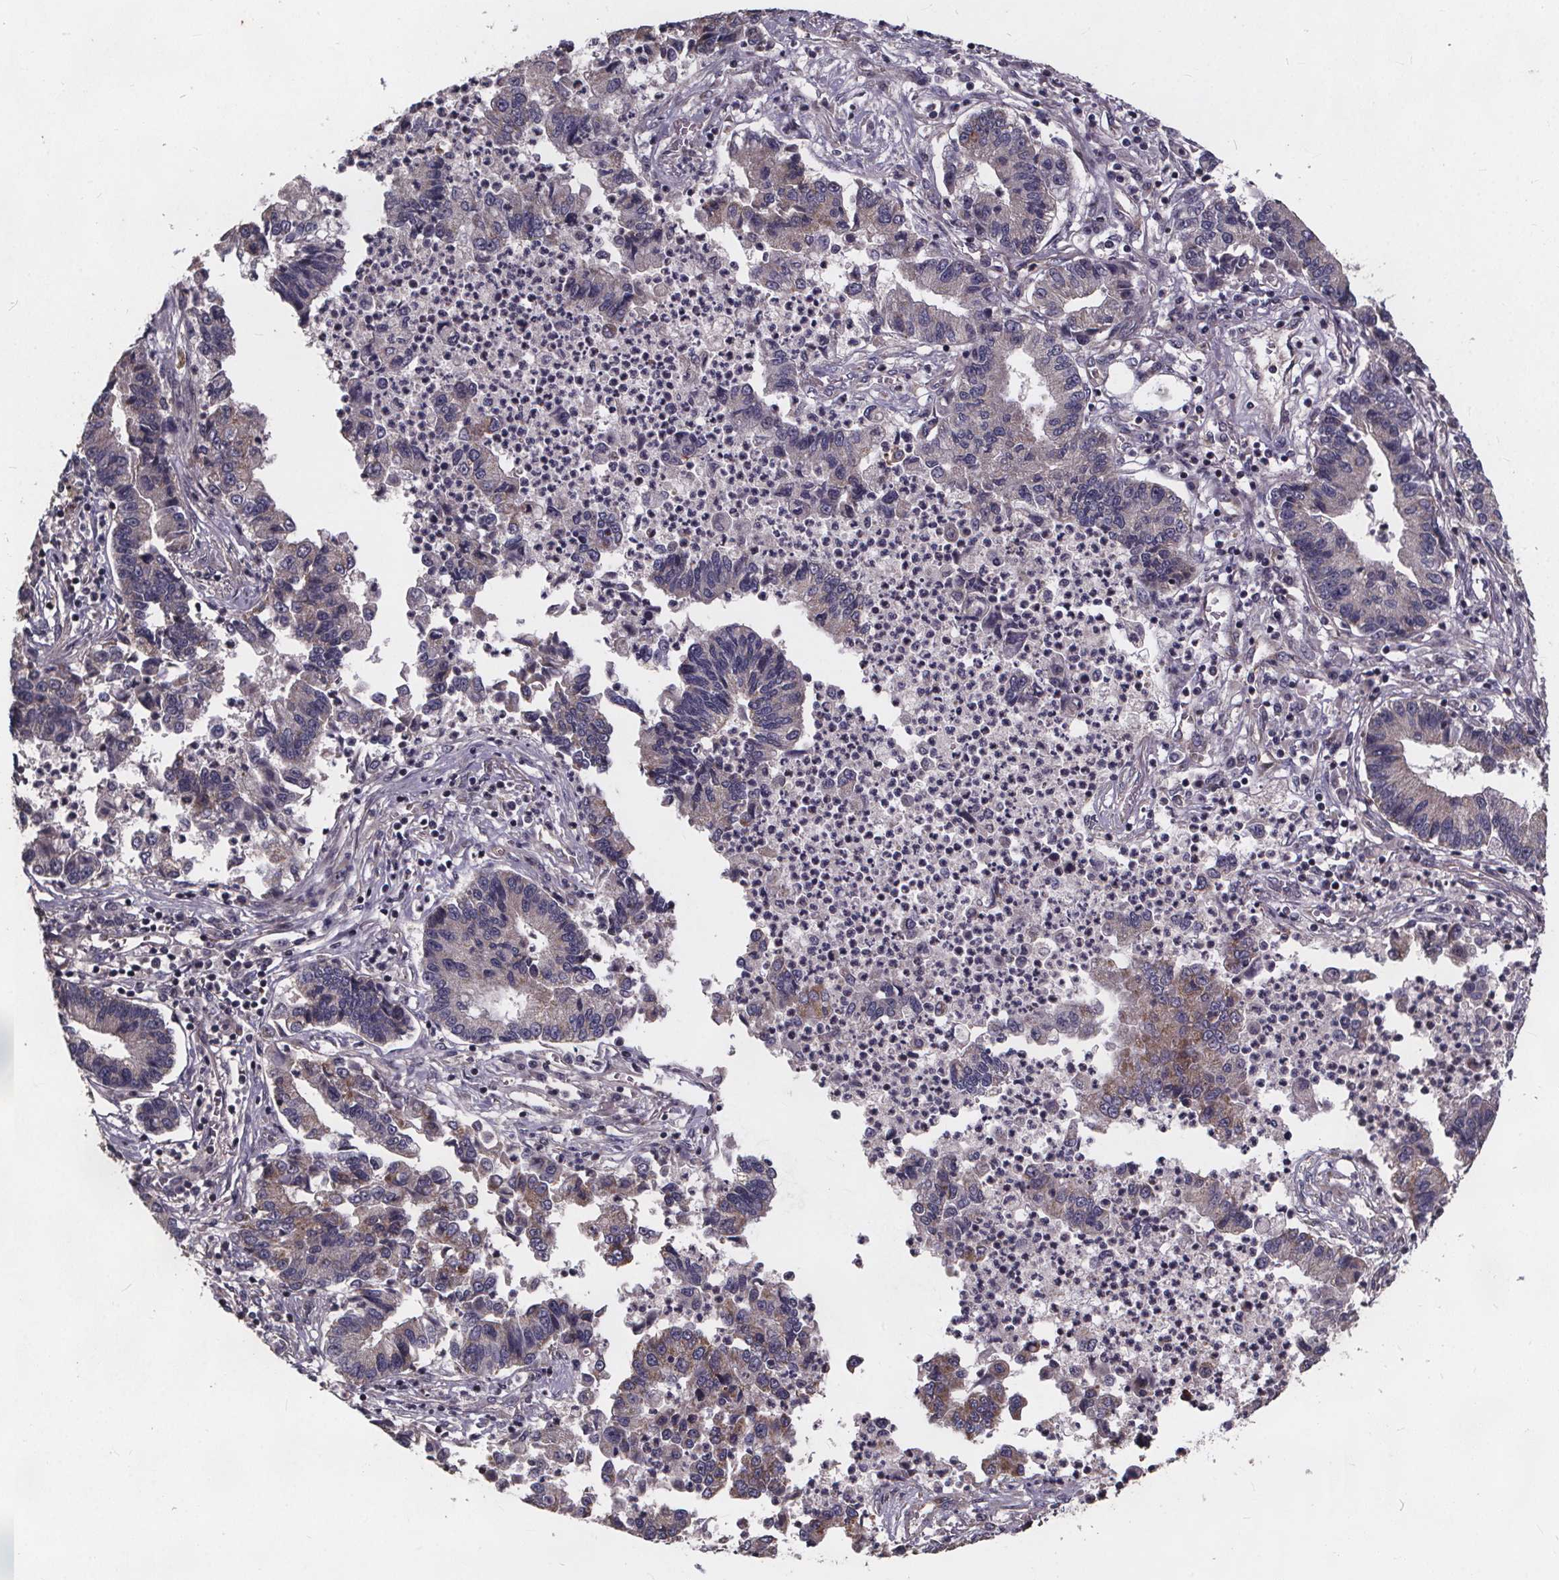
{"staining": {"intensity": "weak", "quantity": "25%-75%", "location": "cytoplasmic/membranous"}, "tissue": "lung cancer", "cell_type": "Tumor cells", "image_type": "cancer", "snomed": [{"axis": "morphology", "description": "Adenocarcinoma, NOS"}, {"axis": "topography", "description": "Lung"}], "caption": "Immunohistochemical staining of lung adenocarcinoma shows low levels of weak cytoplasmic/membranous staining in approximately 25%-75% of tumor cells.", "gene": "YME1L1", "patient": {"sex": "female", "age": 57}}